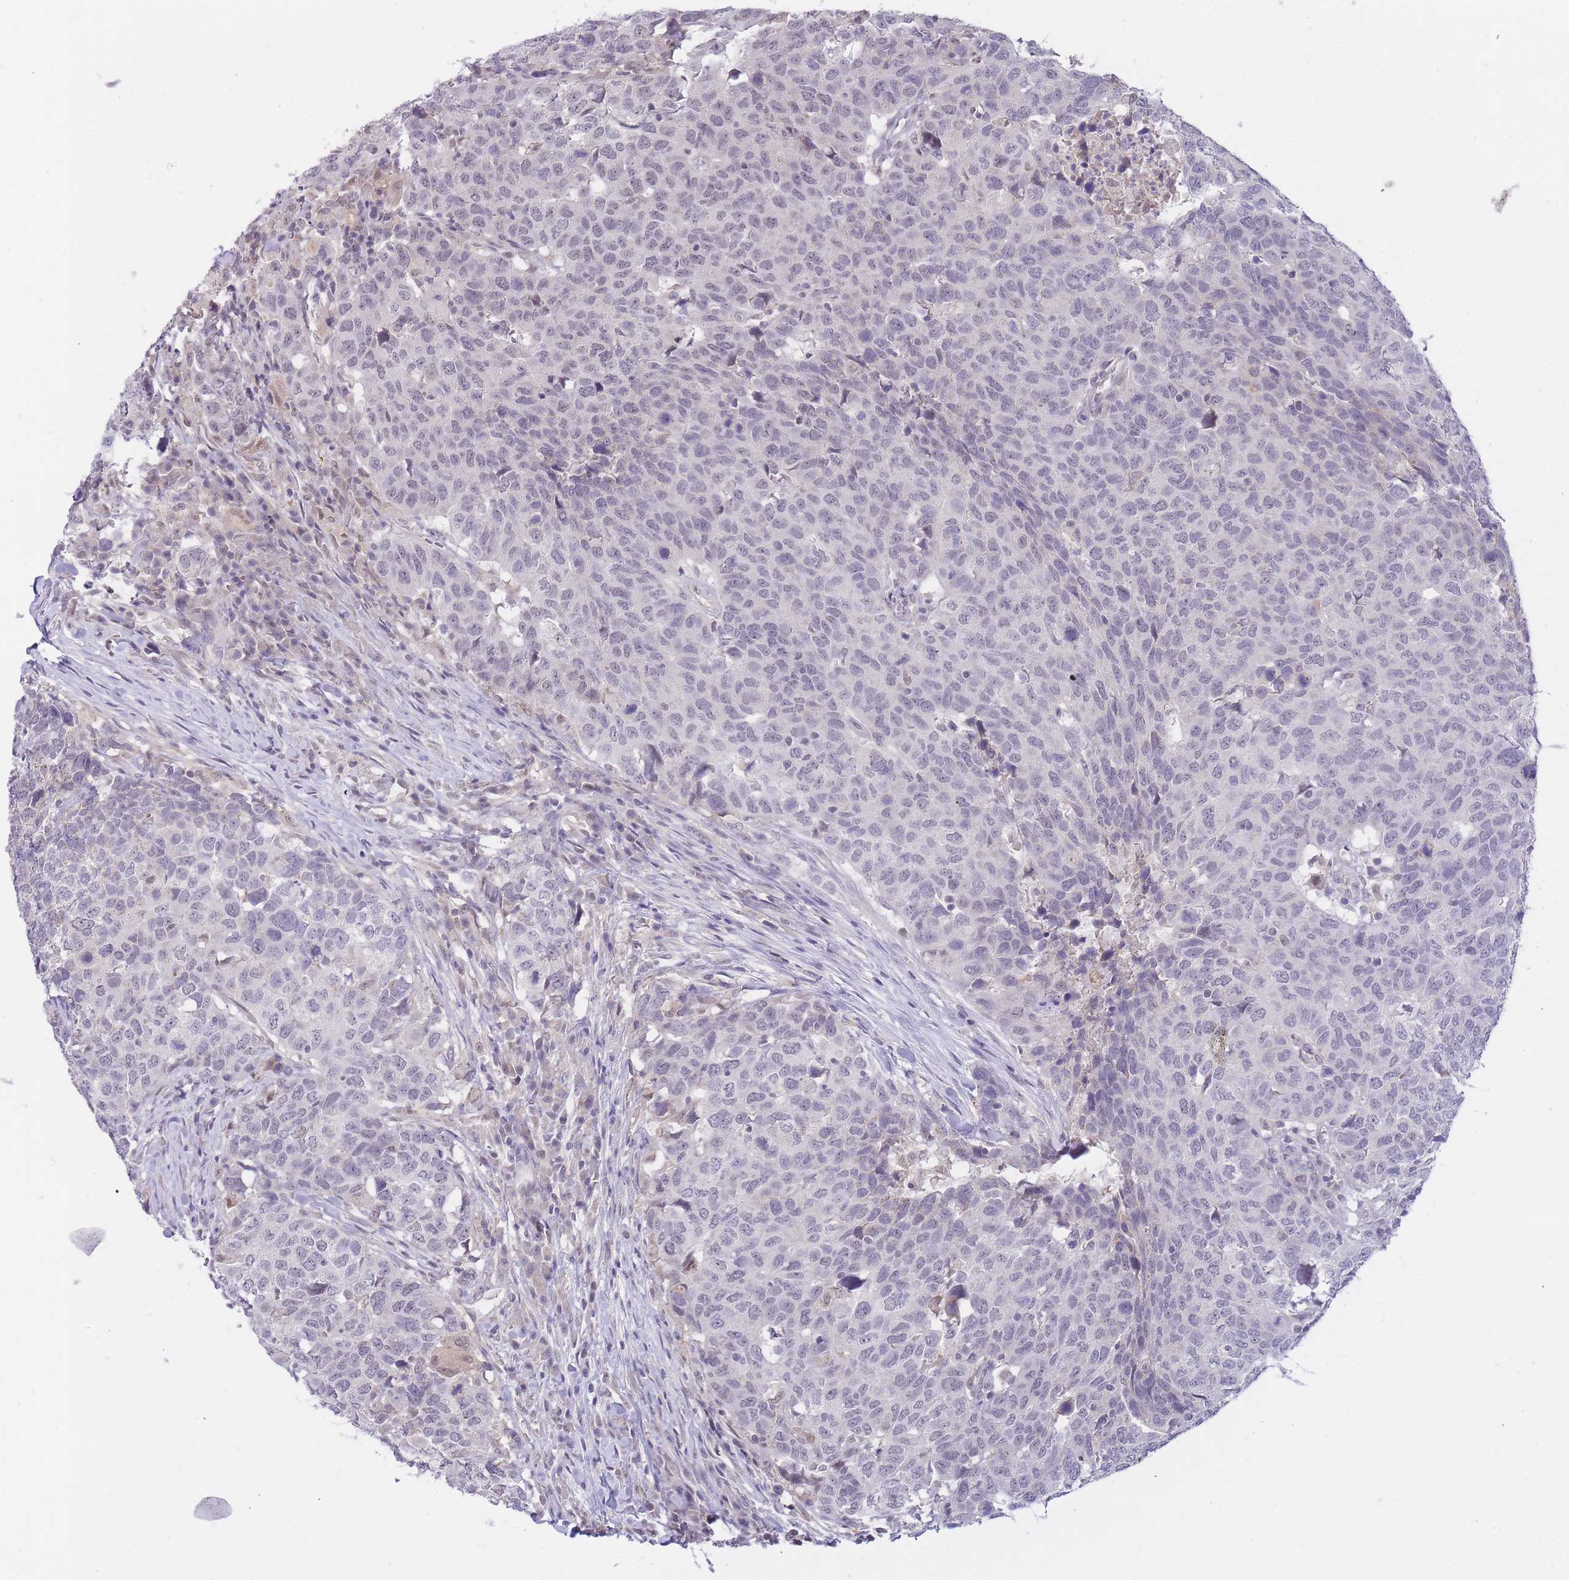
{"staining": {"intensity": "negative", "quantity": "none", "location": "none"}, "tissue": "head and neck cancer", "cell_type": "Tumor cells", "image_type": "cancer", "snomed": [{"axis": "morphology", "description": "Normal tissue, NOS"}, {"axis": "morphology", "description": "Squamous cell carcinoma, NOS"}, {"axis": "topography", "description": "Skeletal muscle"}, {"axis": "topography", "description": "Vascular tissue"}, {"axis": "topography", "description": "Peripheral nerve tissue"}, {"axis": "topography", "description": "Head-Neck"}], "caption": "High magnification brightfield microscopy of head and neck squamous cell carcinoma stained with DAB (3,3'-diaminobenzidine) (brown) and counterstained with hematoxylin (blue): tumor cells show no significant positivity.", "gene": "GOLGA6L25", "patient": {"sex": "male", "age": 66}}